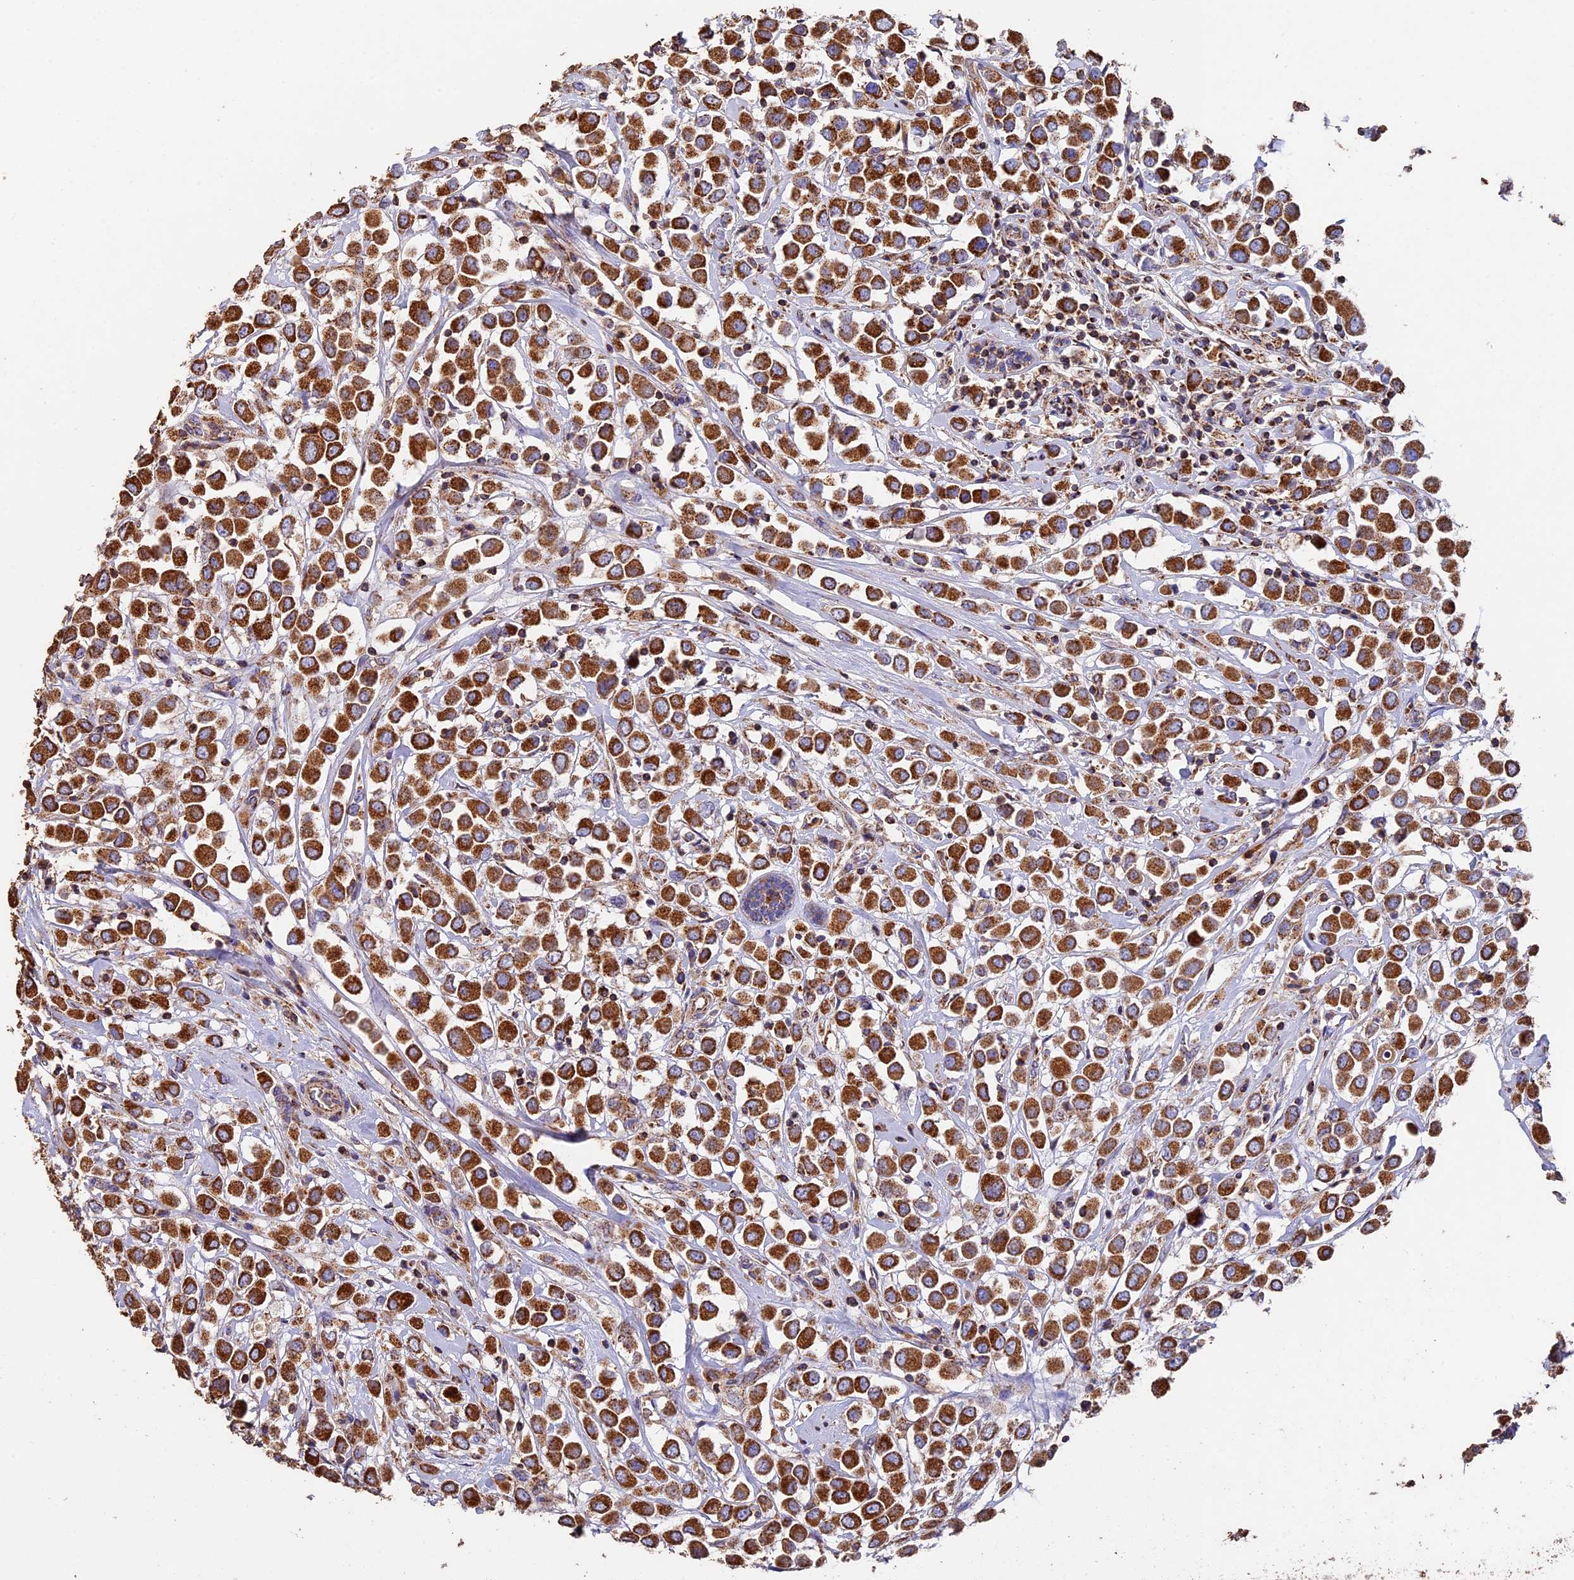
{"staining": {"intensity": "strong", "quantity": ">75%", "location": "cytoplasmic/membranous"}, "tissue": "breast cancer", "cell_type": "Tumor cells", "image_type": "cancer", "snomed": [{"axis": "morphology", "description": "Duct carcinoma"}, {"axis": "topography", "description": "Breast"}], "caption": "Immunohistochemical staining of human intraductal carcinoma (breast) demonstrates high levels of strong cytoplasmic/membranous positivity in about >75% of tumor cells.", "gene": "ADAT1", "patient": {"sex": "female", "age": 61}}